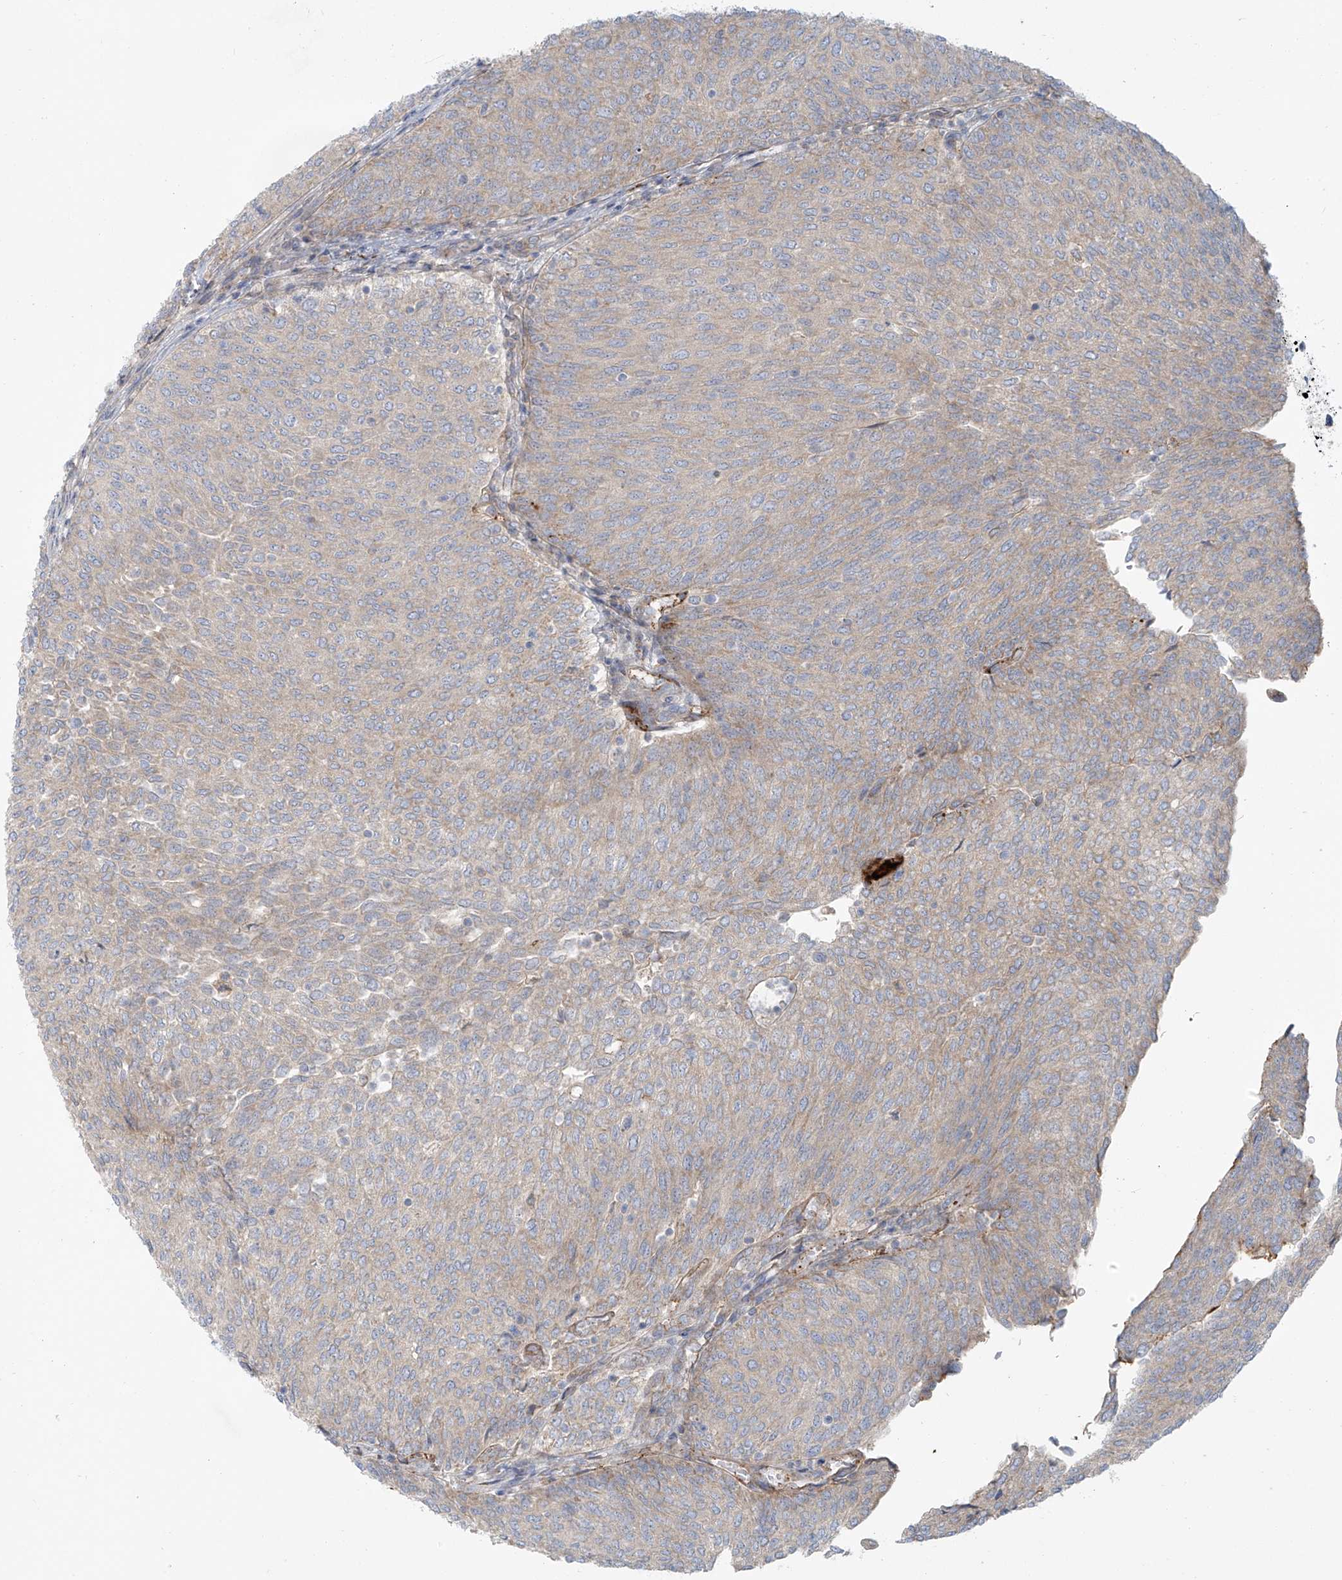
{"staining": {"intensity": "weak", "quantity": "<25%", "location": "cytoplasmic/membranous"}, "tissue": "urothelial cancer", "cell_type": "Tumor cells", "image_type": "cancer", "snomed": [{"axis": "morphology", "description": "Urothelial carcinoma, Low grade"}, {"axis": "topography", "description": "Urinary bladder"}], "caption": "This is an immunohistochemistry micrograph of urothelial carcinoma (low-grade). There is no staining in tumor cells.", "gene": "LZTS3", "patient": {"sex": "female", "age": 79}}